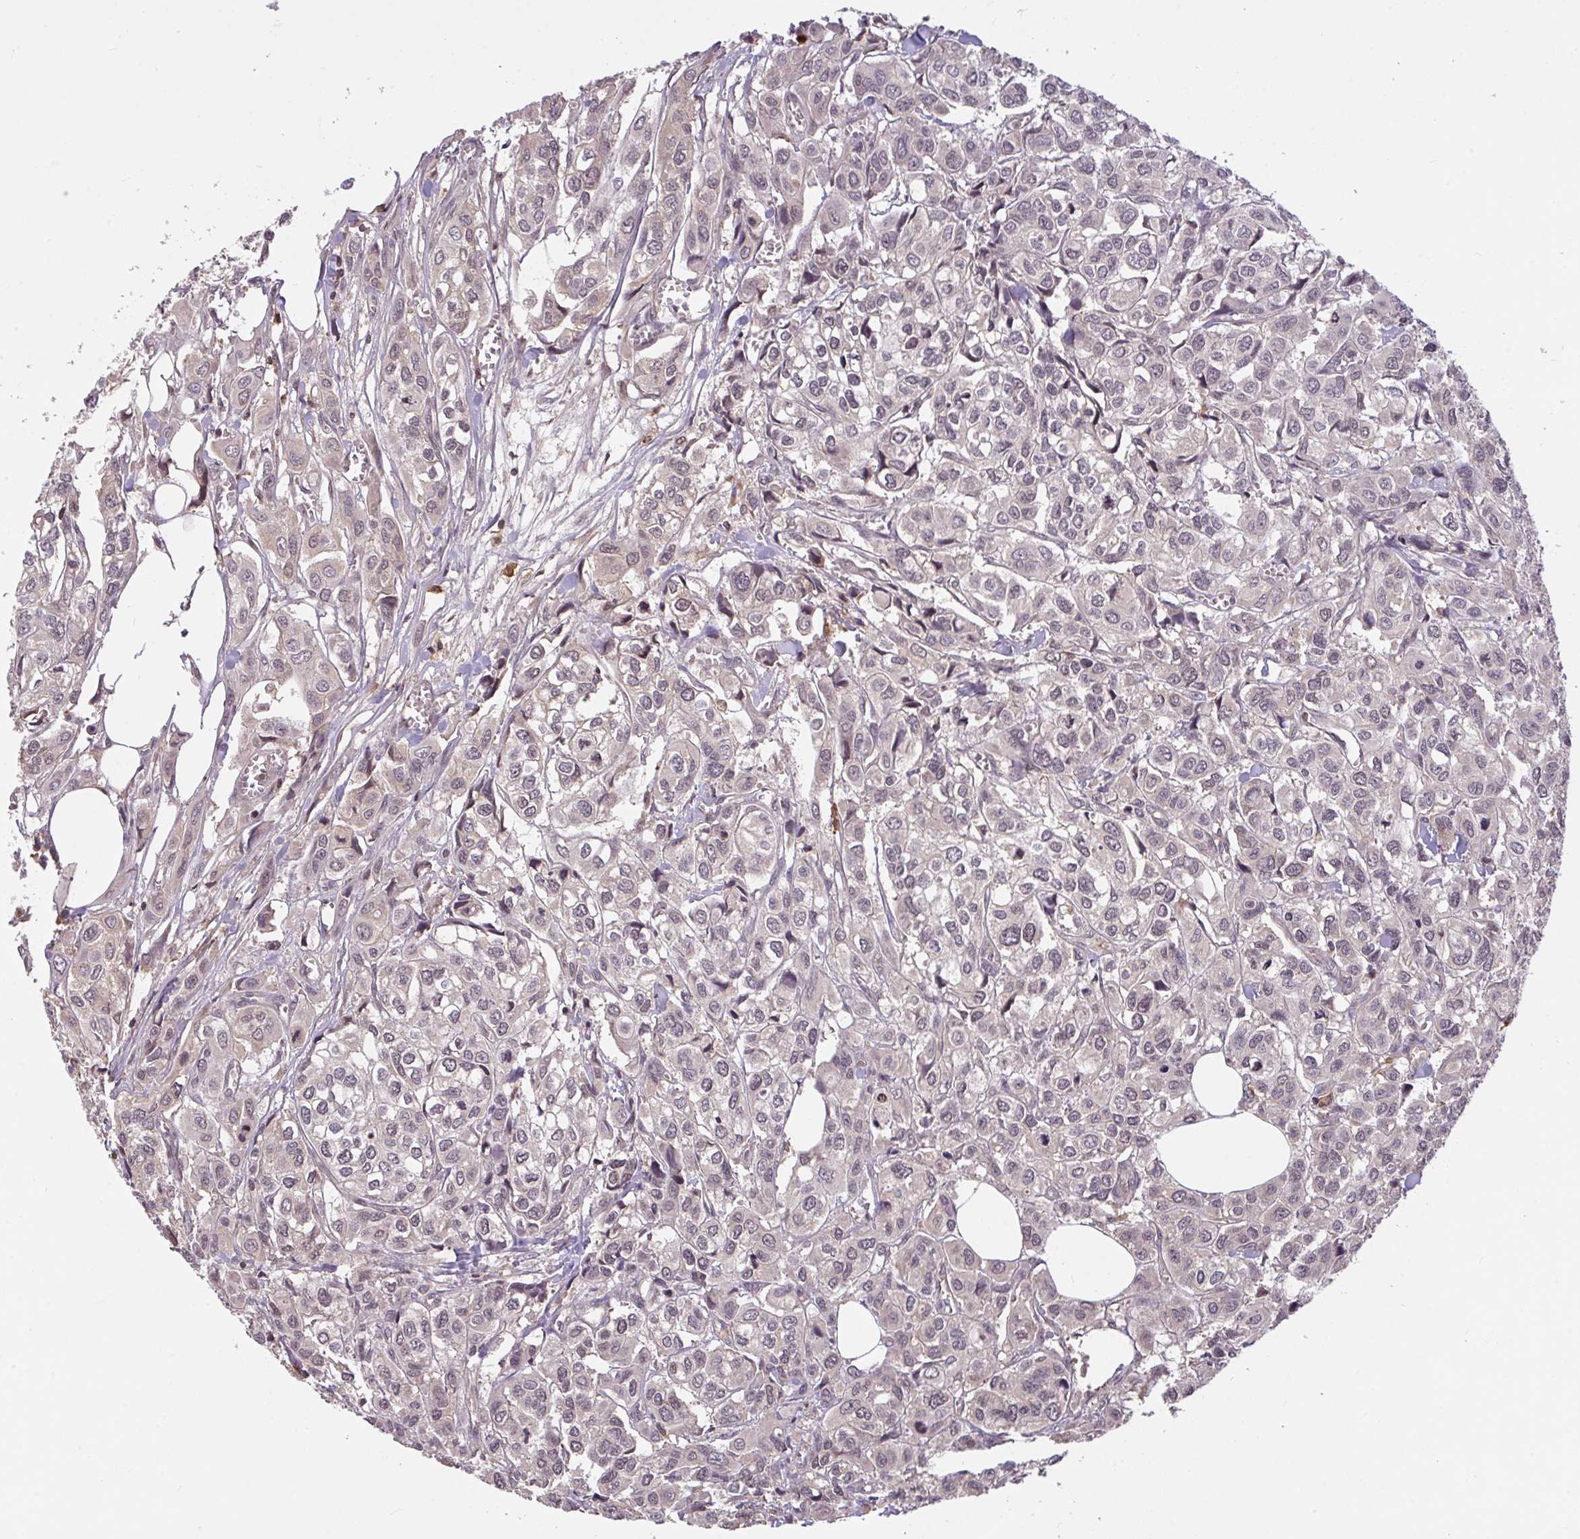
{"staining": {"intensity": "negative", "quantity": "none", "location": "none"}, "tissue": "urothelial cancer", "cell_type": "Tumor cells", "image_type": "cancer", "snomed": [{"axis": "morphology", "description": "Urothelial carcinoma, High grade"}, {"axis": "topography", "description": "Urinary bladder"}], "caption": "Human urothelial cancer stained for a protein using immunohistochemistry (IHC) displays no positivity in tumor cells.", "gene": "FCER1A", "patient": {"sex": "male", "age": 67}}